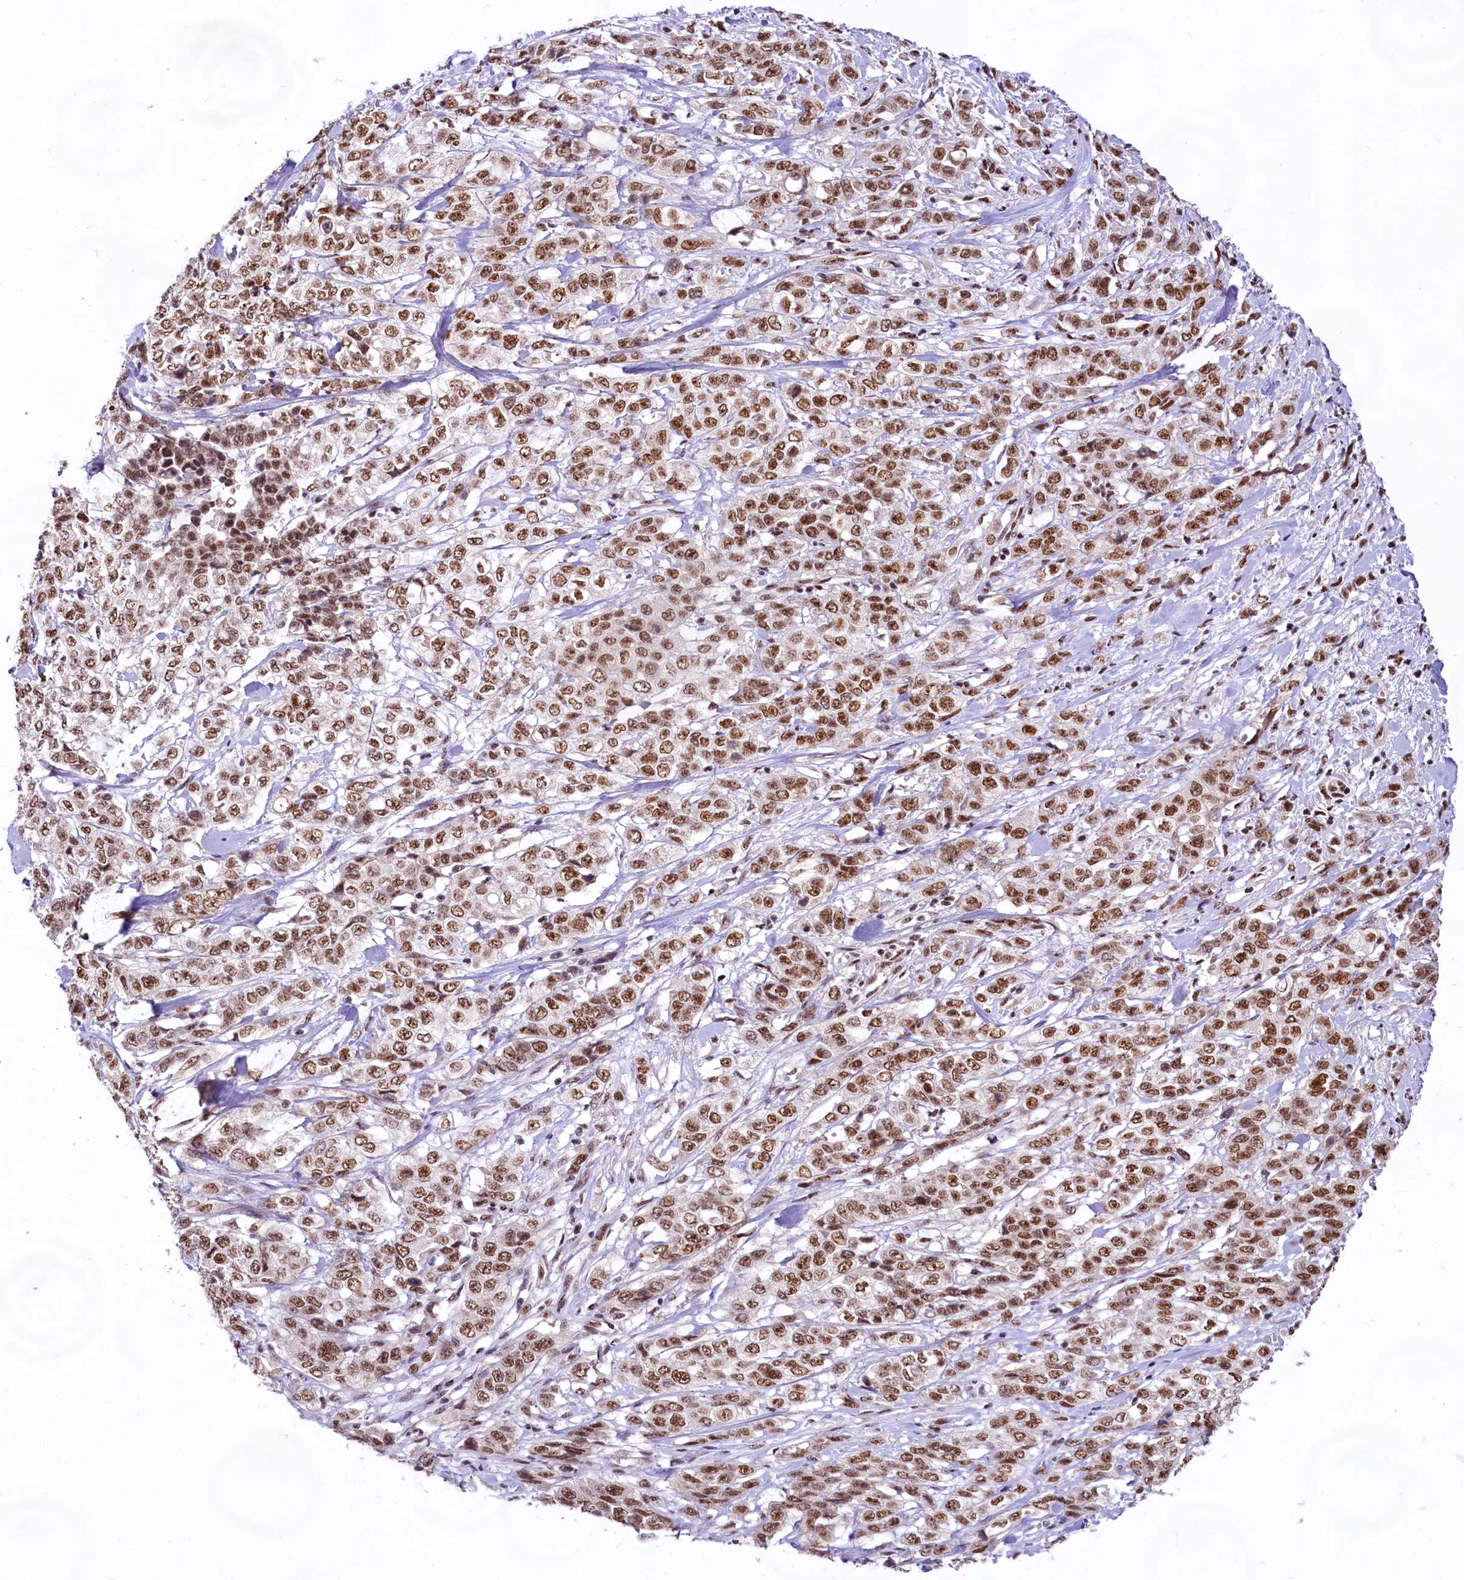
{"staining": {"intensity": "moderate", "quantity": ">75%", "location": "nuclear"}, "tissue": "stomach cancer", "cell_type": "Tumor cells", "image_type": "cancer", "snomed": [{"axis": "morphology", "description": "Adenocarcinoma, NOS"}, {"axis": "topography", "description": "Stomach, upper"}], "caption": "Moderate nuclear staining is identified in approximately >75% of tumor cells in stomach adenocarcinoma.", "gene": "HIRA", "patient": {"sex": "male", "age": 62}}